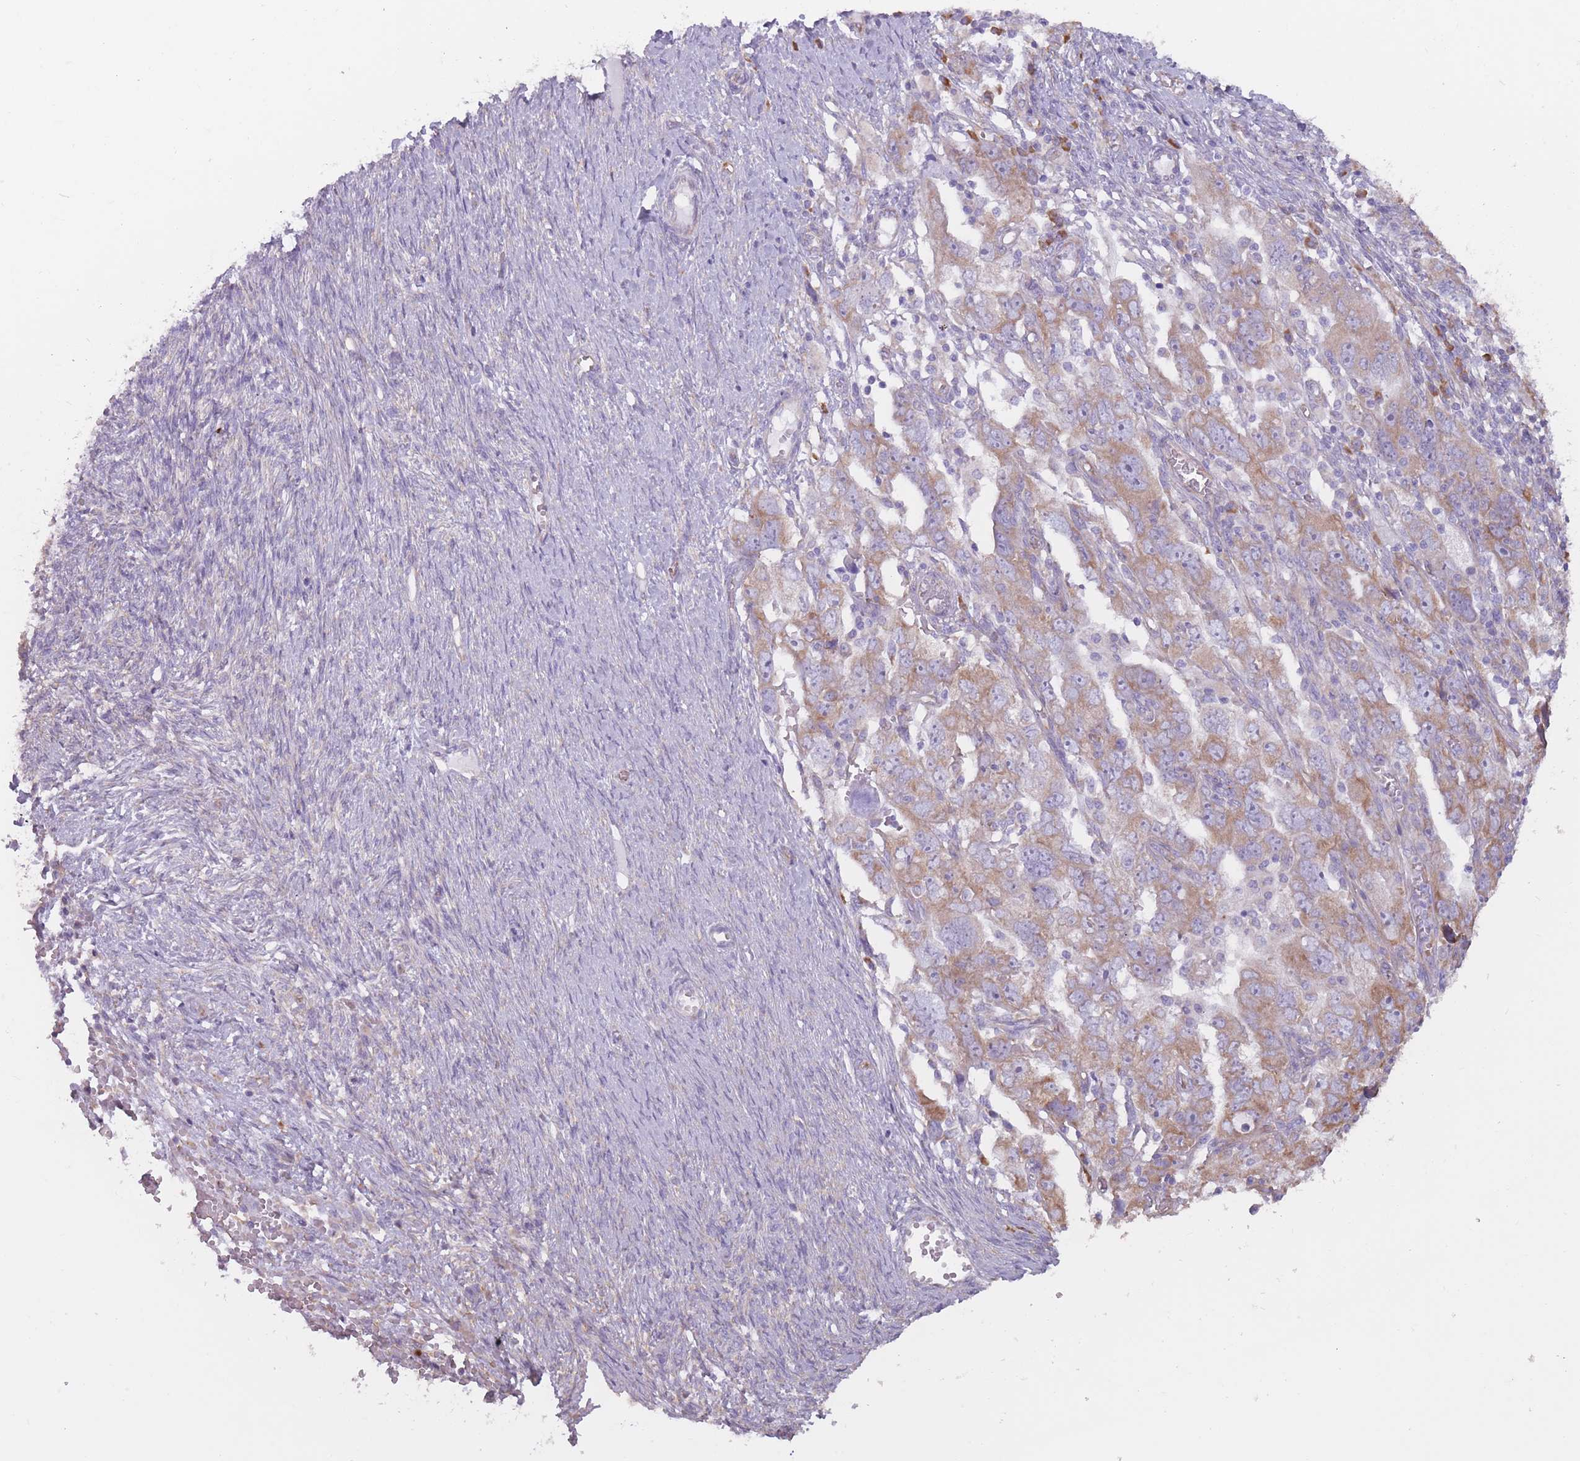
{"staining": {"intensity": "moderate", "quantity": "25%-75%", "location": "cytoplasmic/membranous"}, "tissue": "ovarian cancer", "cell_type": "Tumor cells", "image_type": "cancer", "snomed": [{"axis": "morphology", "description": "Carcinoma, NOS"}, {"axis": "morphology", "description": "Cystadenocarcinoma, serous, NOS"}, {"axis": "topography", "description": "Ovary"}], "caption": "Immunohistochemistry (DAB (3,3'-diaminobenzidine)) staining of human ovarian cancer displays moderate cytoplasmic/membranous protein positivity in about 25%-75% of tumor cells.", "gene": "RPL18", "patient": {"sex": "female", "age": 69}}